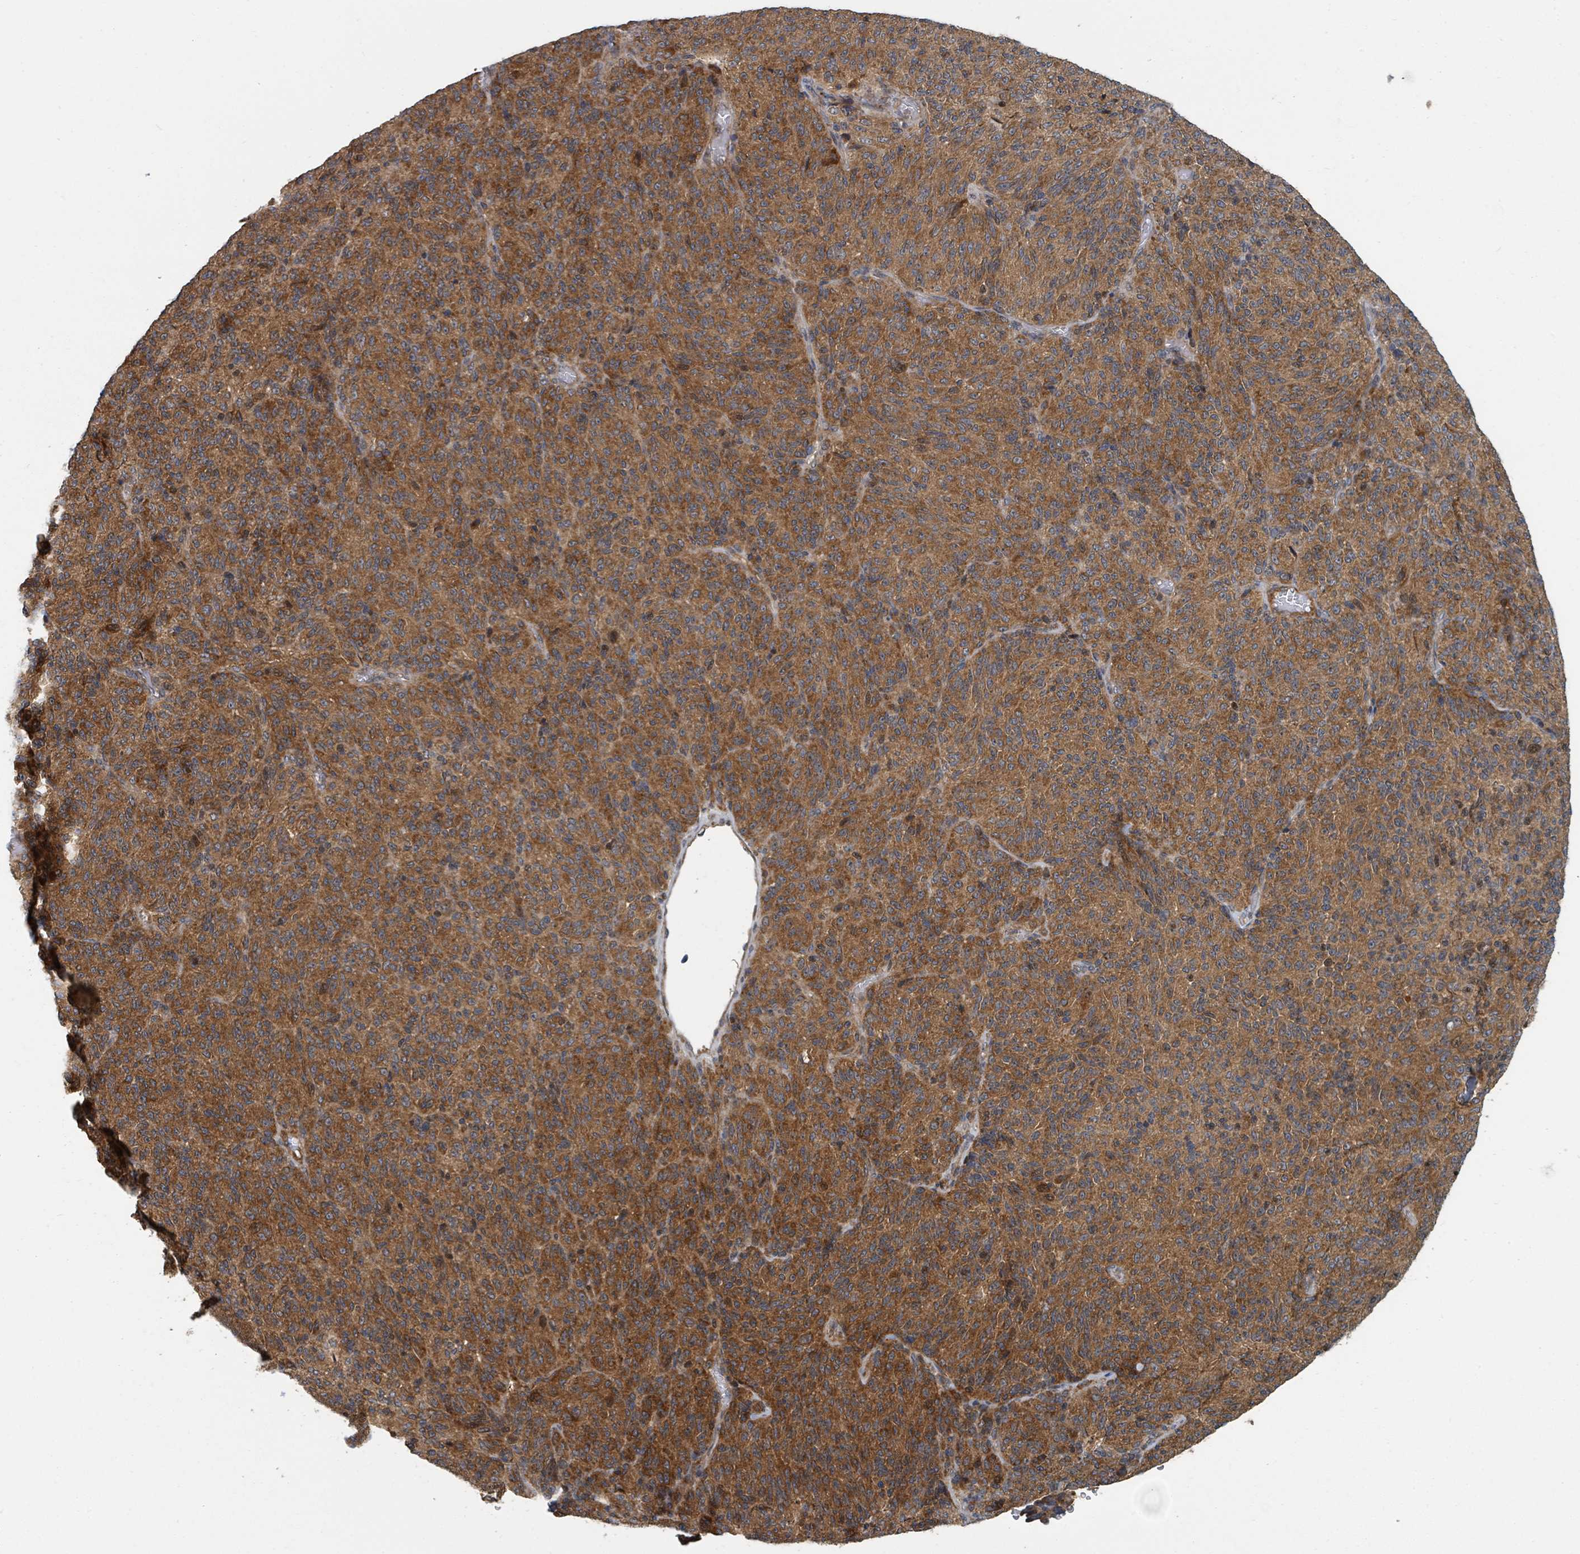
{"staining": {"intensity": "moderate", "quantity": ">75%", "location": "cytoplasmic/membranous"}, "tissue": "melanoma", "cell_type": "Tumor cells", "image_type": "cancer", "snomed": [{"axis": "morphology", "description": "Malignant melanoma, Metastatic site"}, {"axis": "topography", "description": "Brain"}], "caption": "This micrograph reveals immunohistochemistry staining of human malignant melanoma (metastatic site), with medium moderate cytoplasmic/membranous staining in approximately >75% of tumor cells.", "gene": "DPM1", "patient": {"sex": "female", "age": 56}}